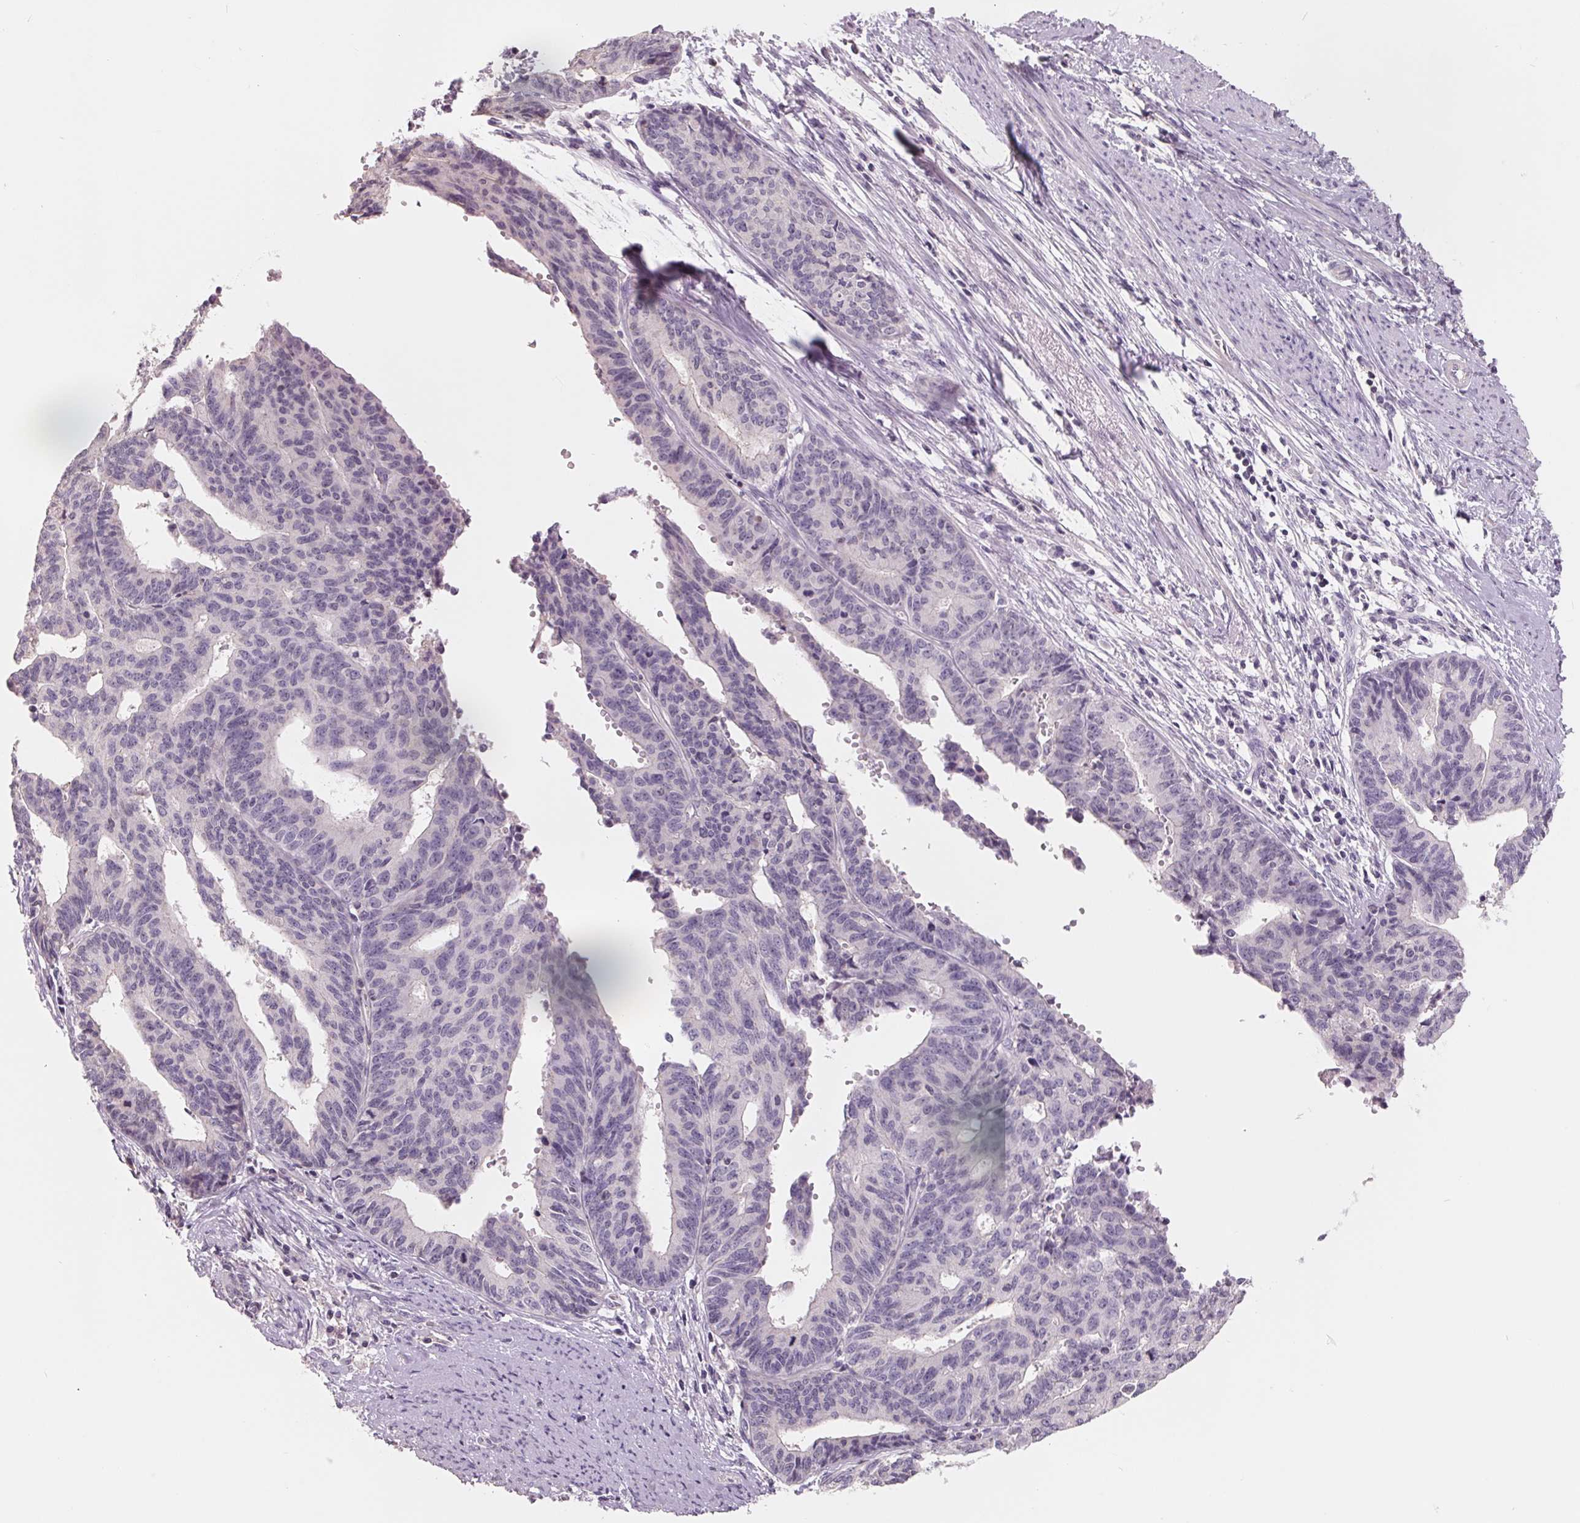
{"staining": {"intensity": "negative", "quantity": "none", "location": "none"}, "tissue": "endometrial cancer", "cell_type": "Tumor cells", "image_type": "cancer", "snomed": [{"axis": "morphology", "description": "Adenocarcinoma, NOS"}, {"axis": "topography", "description": "Endometrium"}], "caption": "There is no significant positivity in tumor cells of endometrial cancer. (Immunohistochemistry, brightfield microscopy, high magnification).", "gene": "FTCD", "patient": {"sex": "female", "age": 65}}